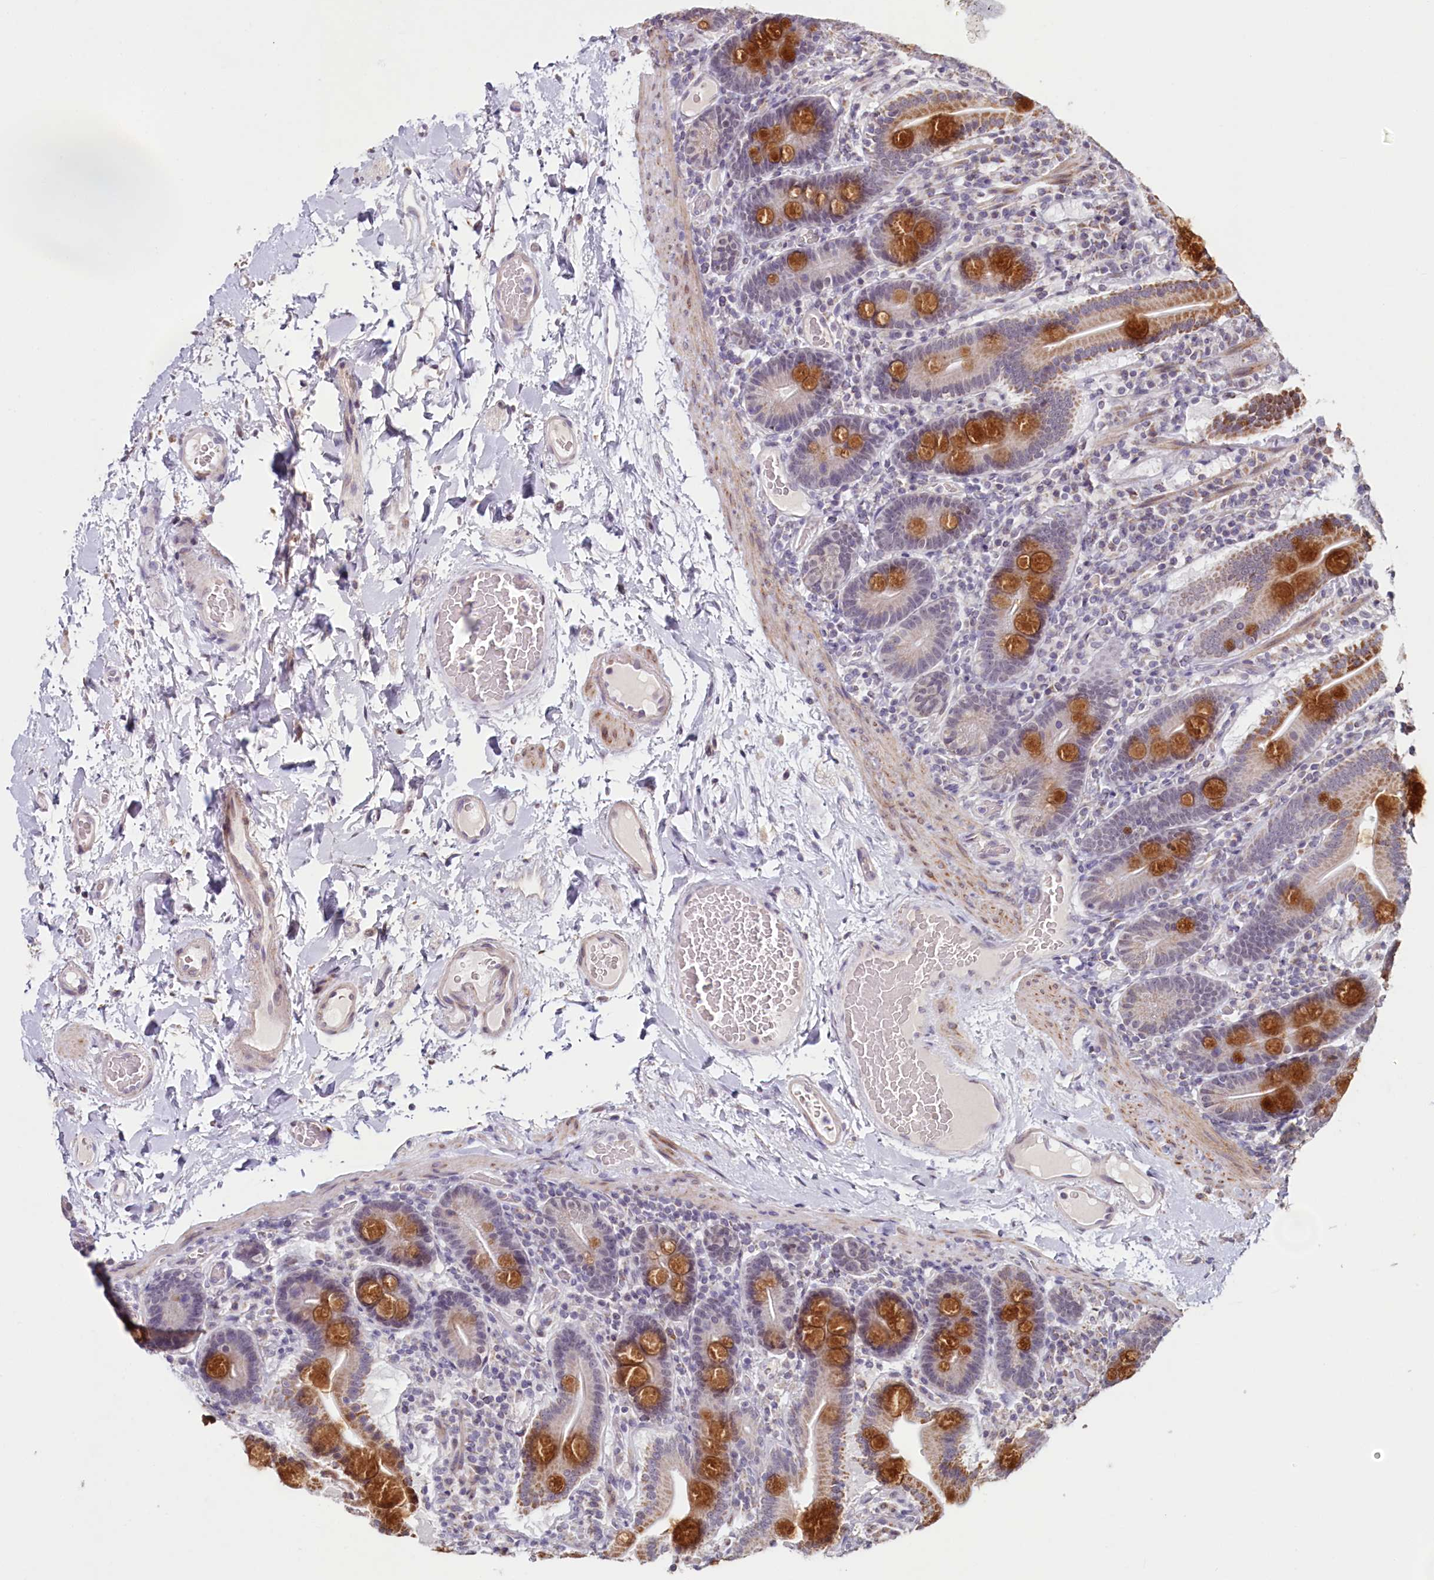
{"staining": {"intensity": "strong", "quantity": "25%-75%", "location": "cytoplasmic/membranous"}, "tissue": "duodenum", "cell_type": "Glandular cells", "image_type": "normal", "snomed": [{"axis": "morphology", "description": "Normal tissue, NOS"}, {"axis": "topography", "description": "Duodenum"}], "caption": "Normal duodenum demonstrates strong cytoplasmic/membranous expression in about 25%-75% of glandular cells, visualized by immunohistochemistry.", "gene": "PDE6D", "patient": {"sex": "male", "age": 55}}